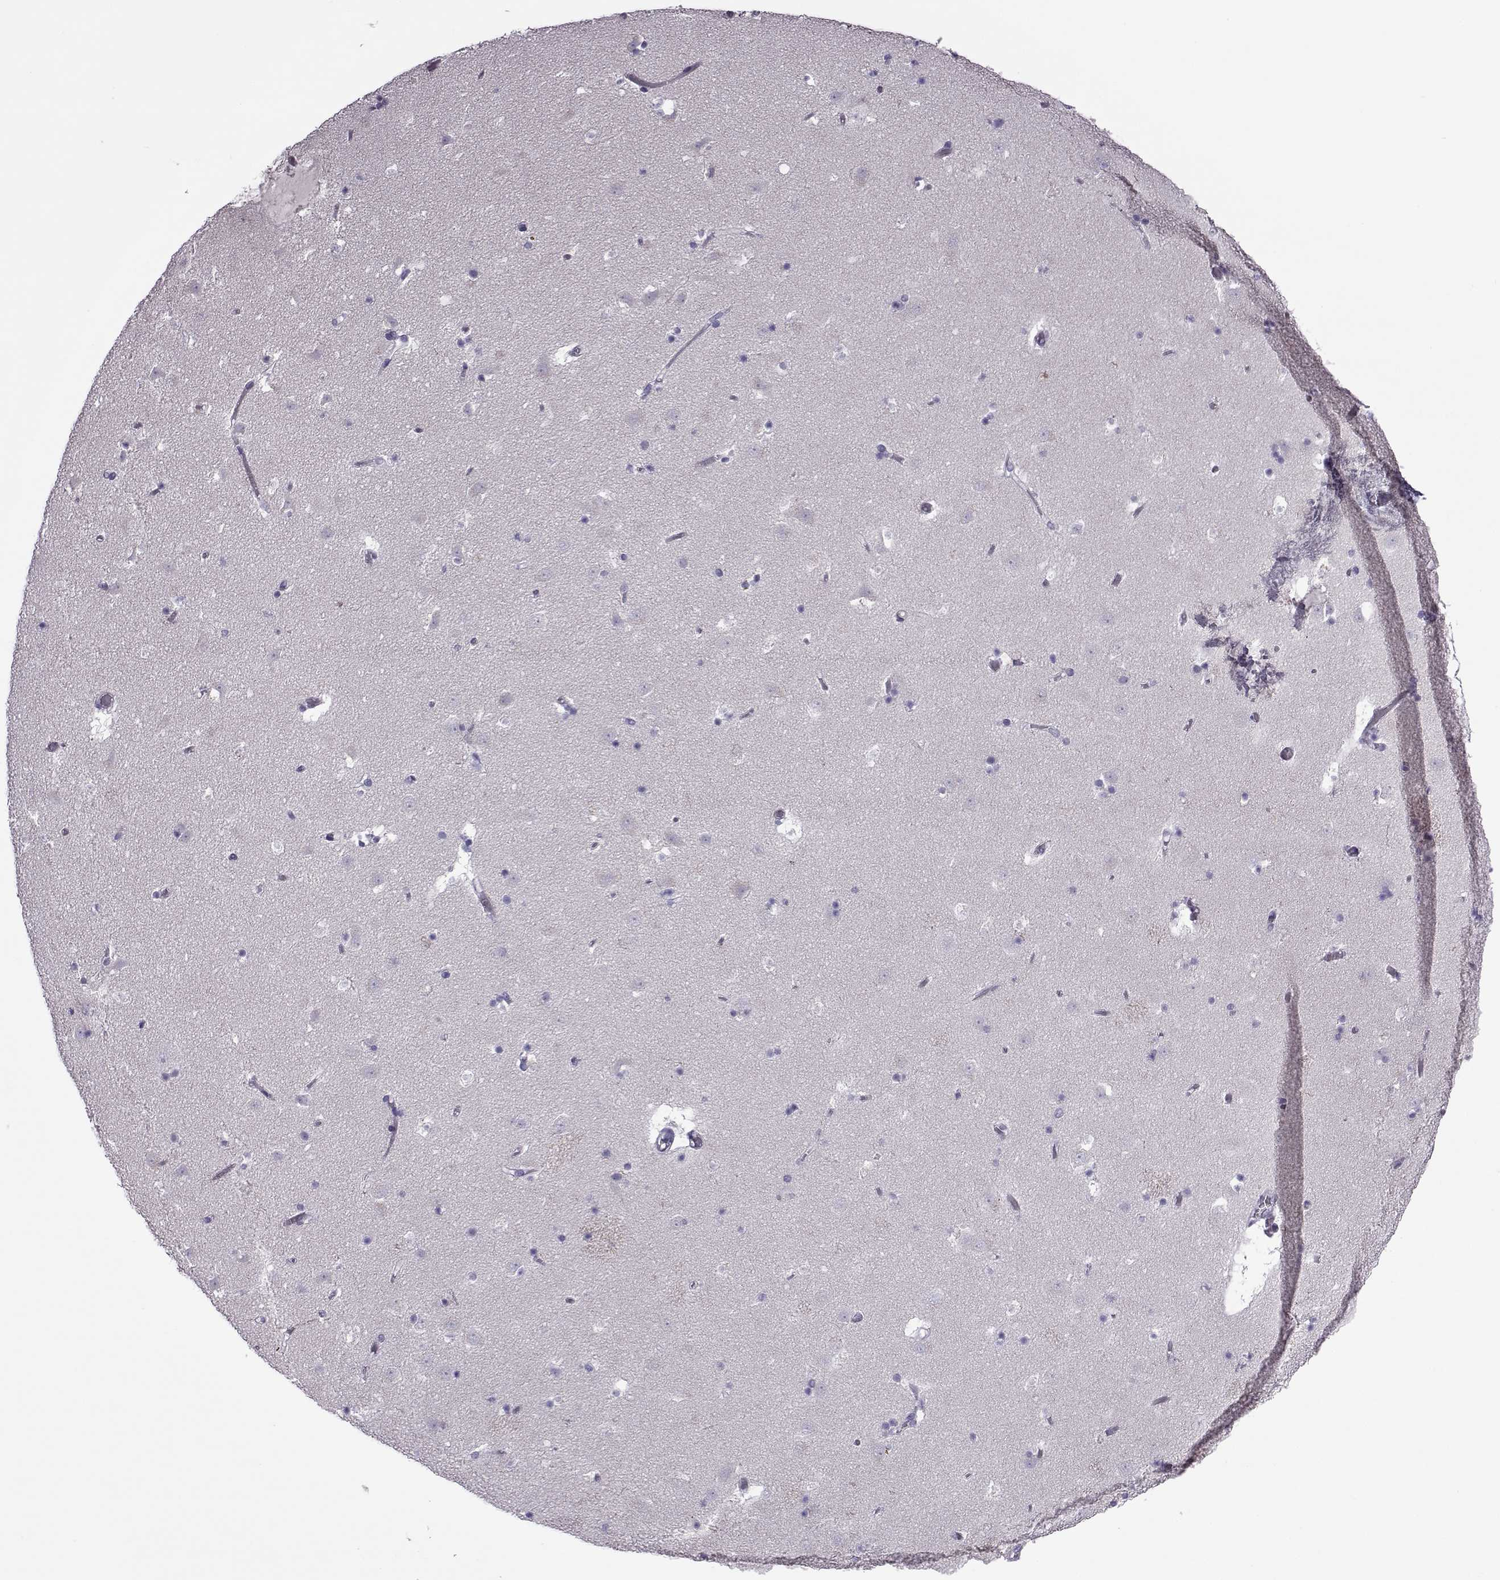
{"staining": {"intensity": "negative", "quantity": "none", "location": "none"}, "tissue": "caudate", "cell_type": "Glial cells", "image_type": "normal", "snomed": [{"axis": "morphology", "description": "Normal tissue, NOS"}, {"axis": "topography", "description": "Lateral ventricle wall"}], "caption": "Immunohistochemistry (IHC) of unremarkable caudate demonstrates no staining in glial cells. (DAB (3,3'-diaminobenzidine) IHC with hematoxylin counter stain).", "gene": "OIP5", "patient": {"sex": "female", "age": 42}}